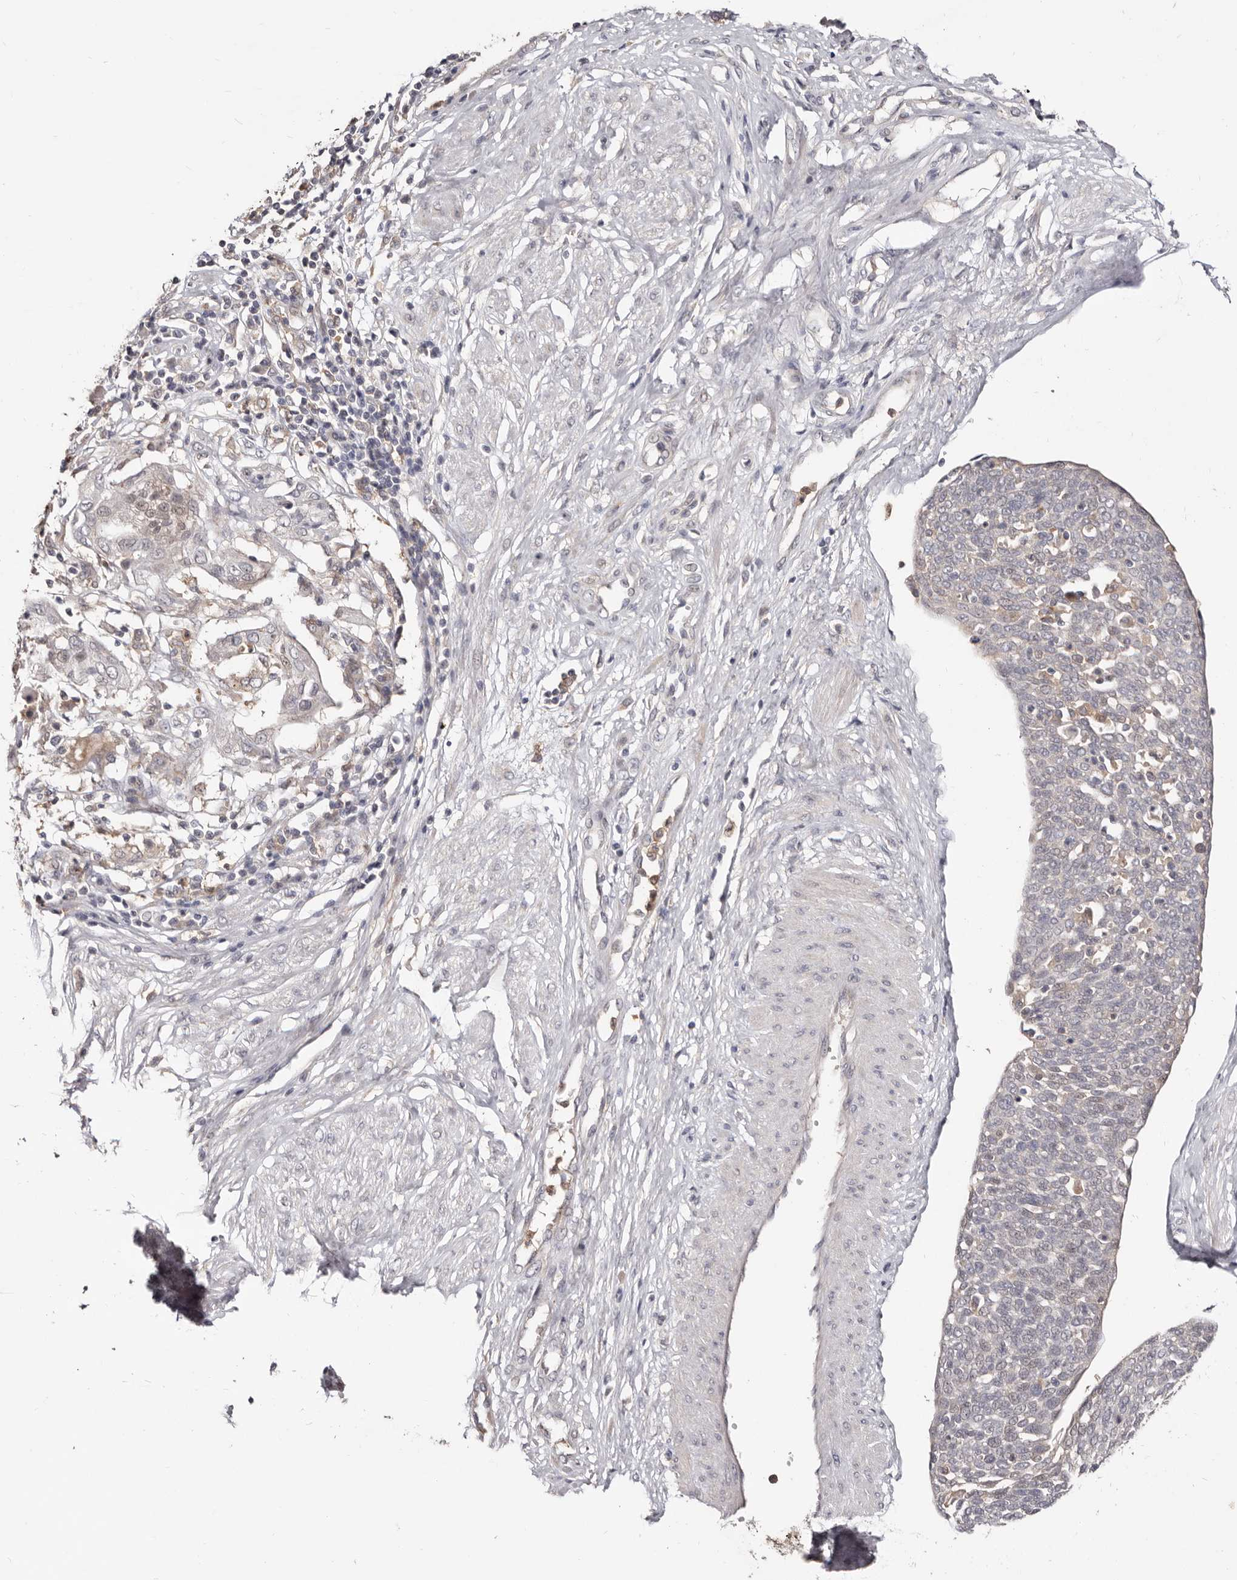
{"staining": {"intensity": "negative", "quantity": "none", "location": "none"}, "tissue": "cervical cancer", "cell_type": "Tumor cells", "image_type": "cancer", "snomed": [{"axis": "morphology", "description": "Squamous cell carcinoma, NOS"}, {"axis": "topography", "description": "Cervix"}], "caption": "This image is of squamous cell carcinoma (cervical) stained with immunohistochemistry to label a protein in brown with the nuclei are counter-stained blue. There is no positivity in tumor cells.", "gene": "TC2N", "patient": {"sex": "female", "age": 34}}